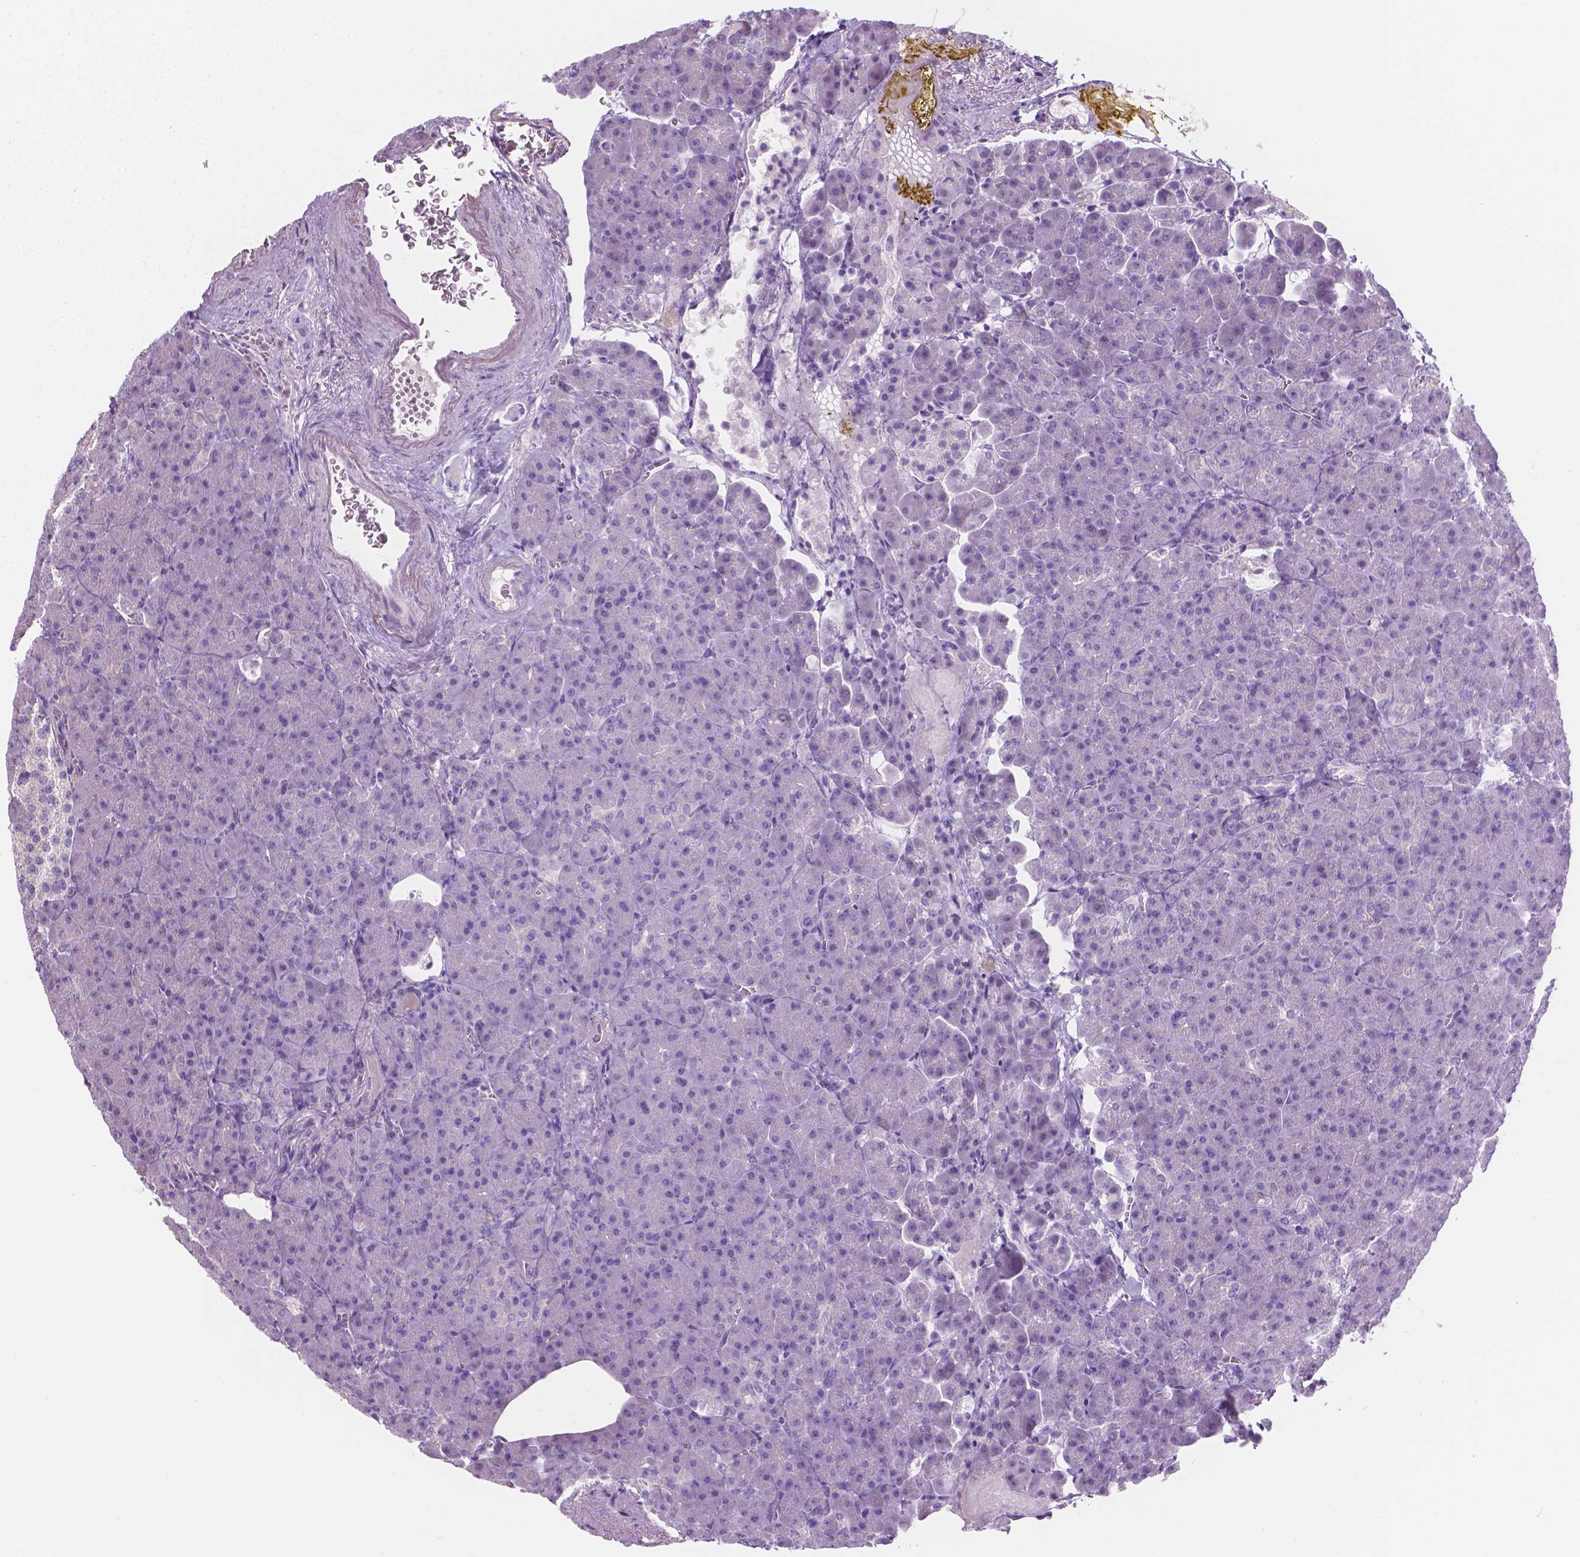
{"staining": {"intensity": "negative", "quantity": "none", "location": "none"}, "tissue": "pancreas", "cell_type": "Exocrine glandular cells", "image_type": "normal", "snomed": [{"axis": "morphology", "description": "Normal tissue, NOS"}, {"axis": "topography", "description": "Pancreas"}], "caption": "This is an IHC histopathology image of normal human pancreas. There is no positivity in exocrine glandular cells.", "gene": "CABCOCO1", "patient": {"sex": "female", "age": 74}}